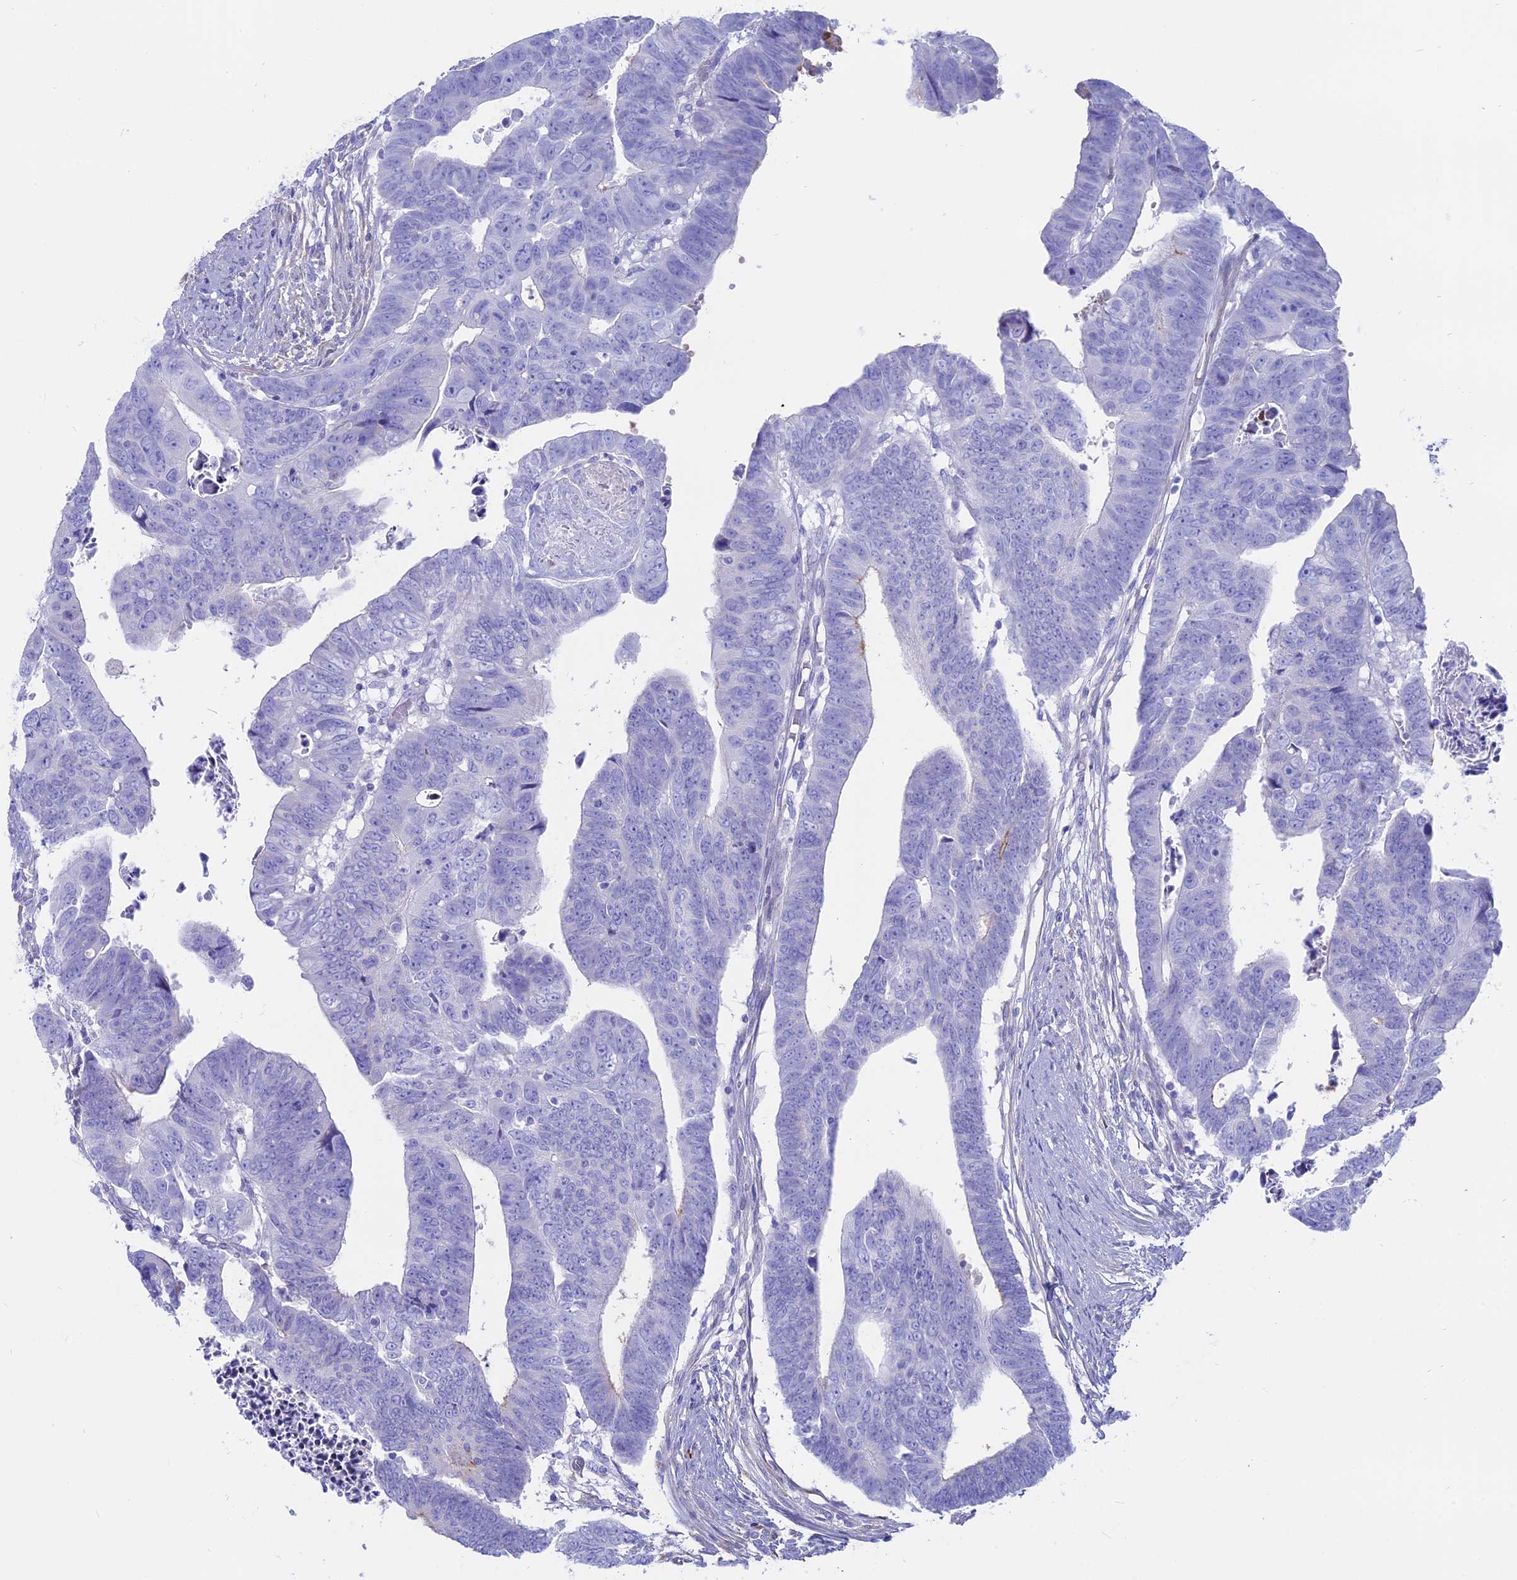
{"staining": {"intensity": "negative", "quantity": "none", "location": "none"}, "tissue": "colorectal cancer", "cell_type": "Tumor cells", "image_type": "cancer", "snomed": [{"axis": "morphology", "description": "Adenocarcinoma, NOS"}, {"axis": "topography", "description": "Rectum"}], "caption": "The immunohistochemistry (IHC) image has no significant expression in tumor cells of colorectal adenocarcinoma tissue. The staining is performed using DAB (3,3'-diaminobenzidine) brown chromogen with nuclei counter-stained in using hematoxylin.", "gene": "OR2AE1", "patient": {"sex": "female", "age": 65}}